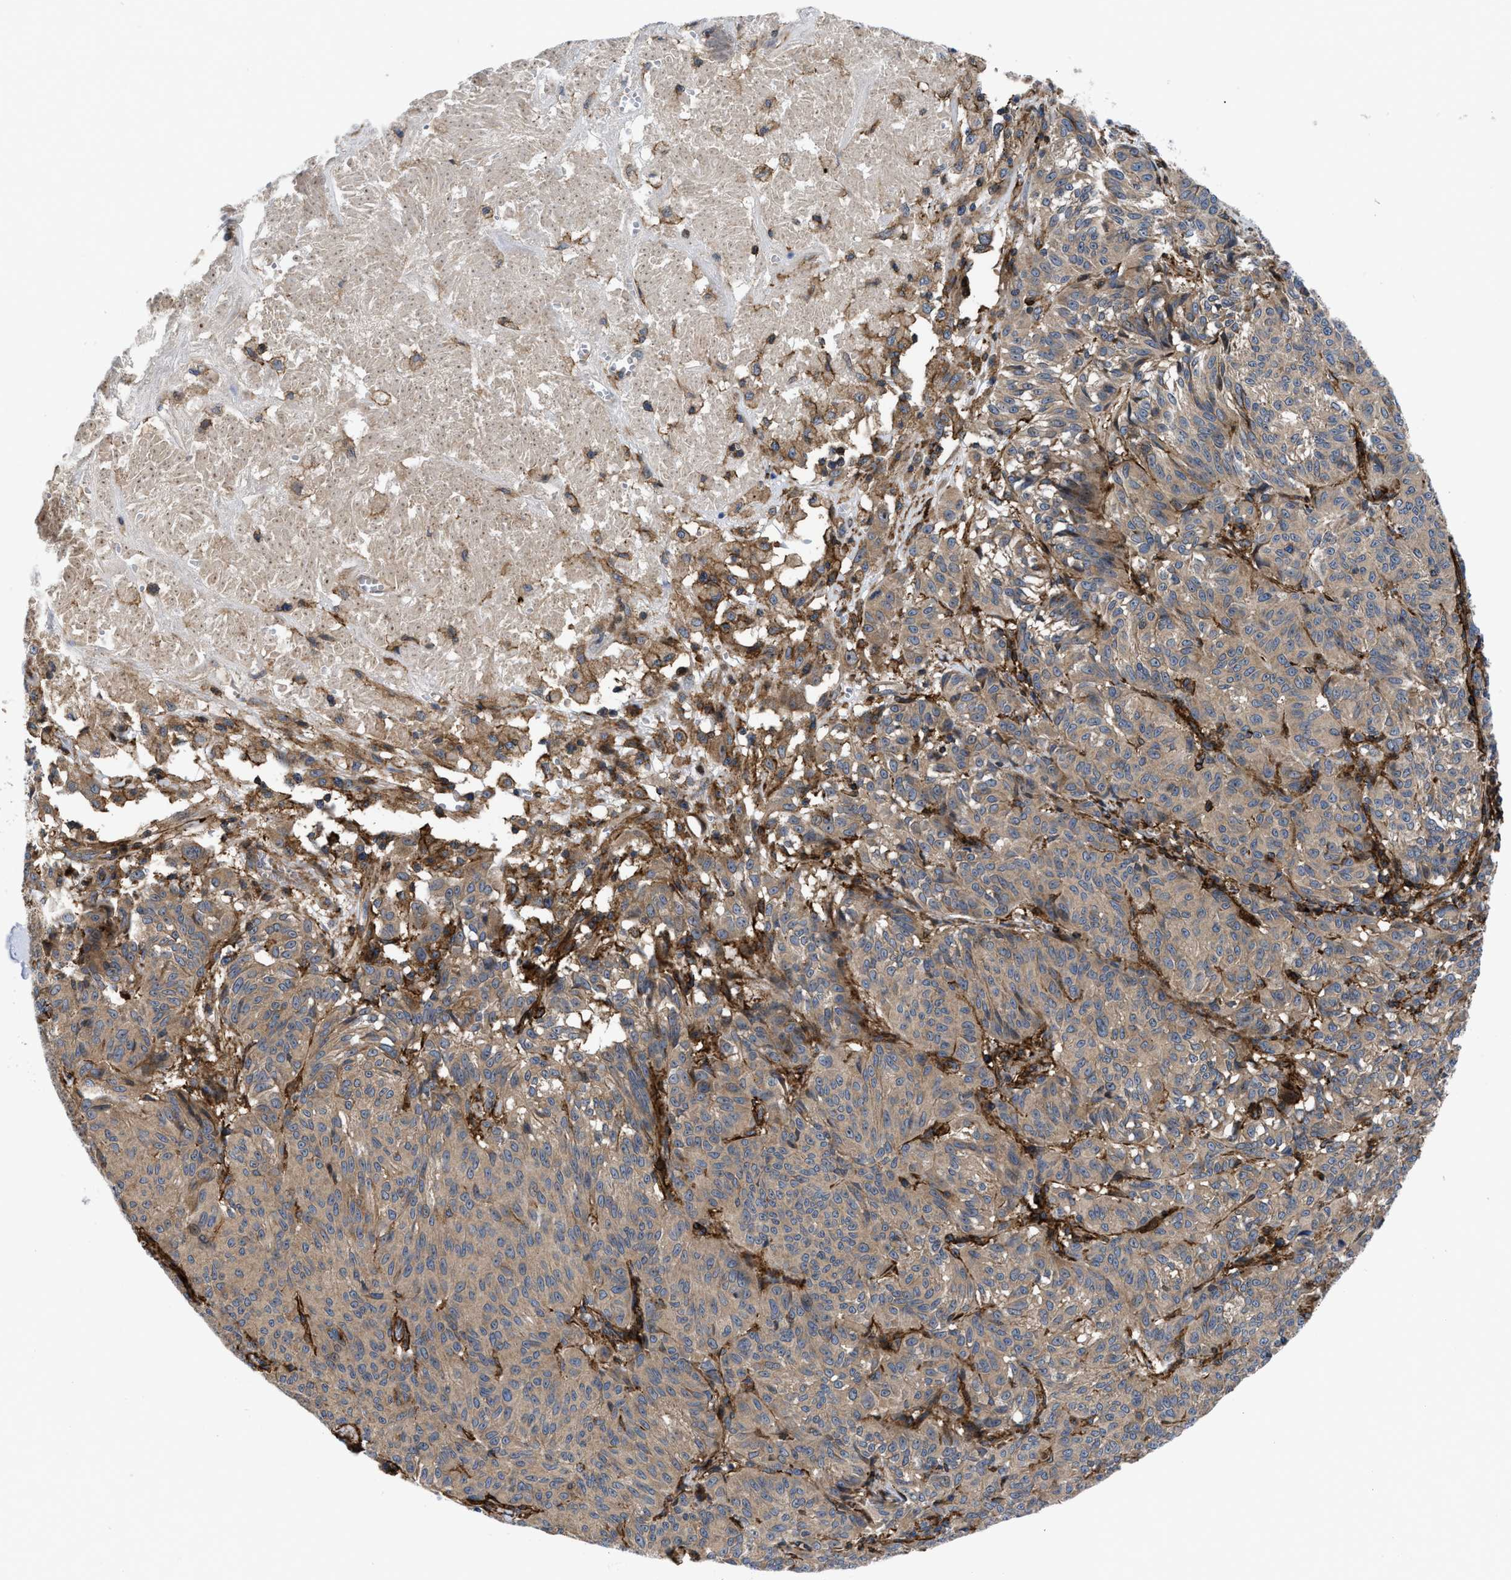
{"staining": {"intensity": "weak", "quantity": ">75%", "location": "cytoplasmic/membranous"}, "tissue": "melanoma", "cell_type": "Tumor cells", "image_type": "cancer", "snomed": [{"axis": "morphology", "description": "Malignant melanoma, NOS"}, {"axis": "topography", "description": "Skin"}], "caption": "Malignant melanoma was stained to show a protein in brown. There is low levels of weak cytoplasmic/membranous expression in approximately >75% of tumor cells.", "gene": "SPAST", "patient": {"sex": "female", "age": 72}}